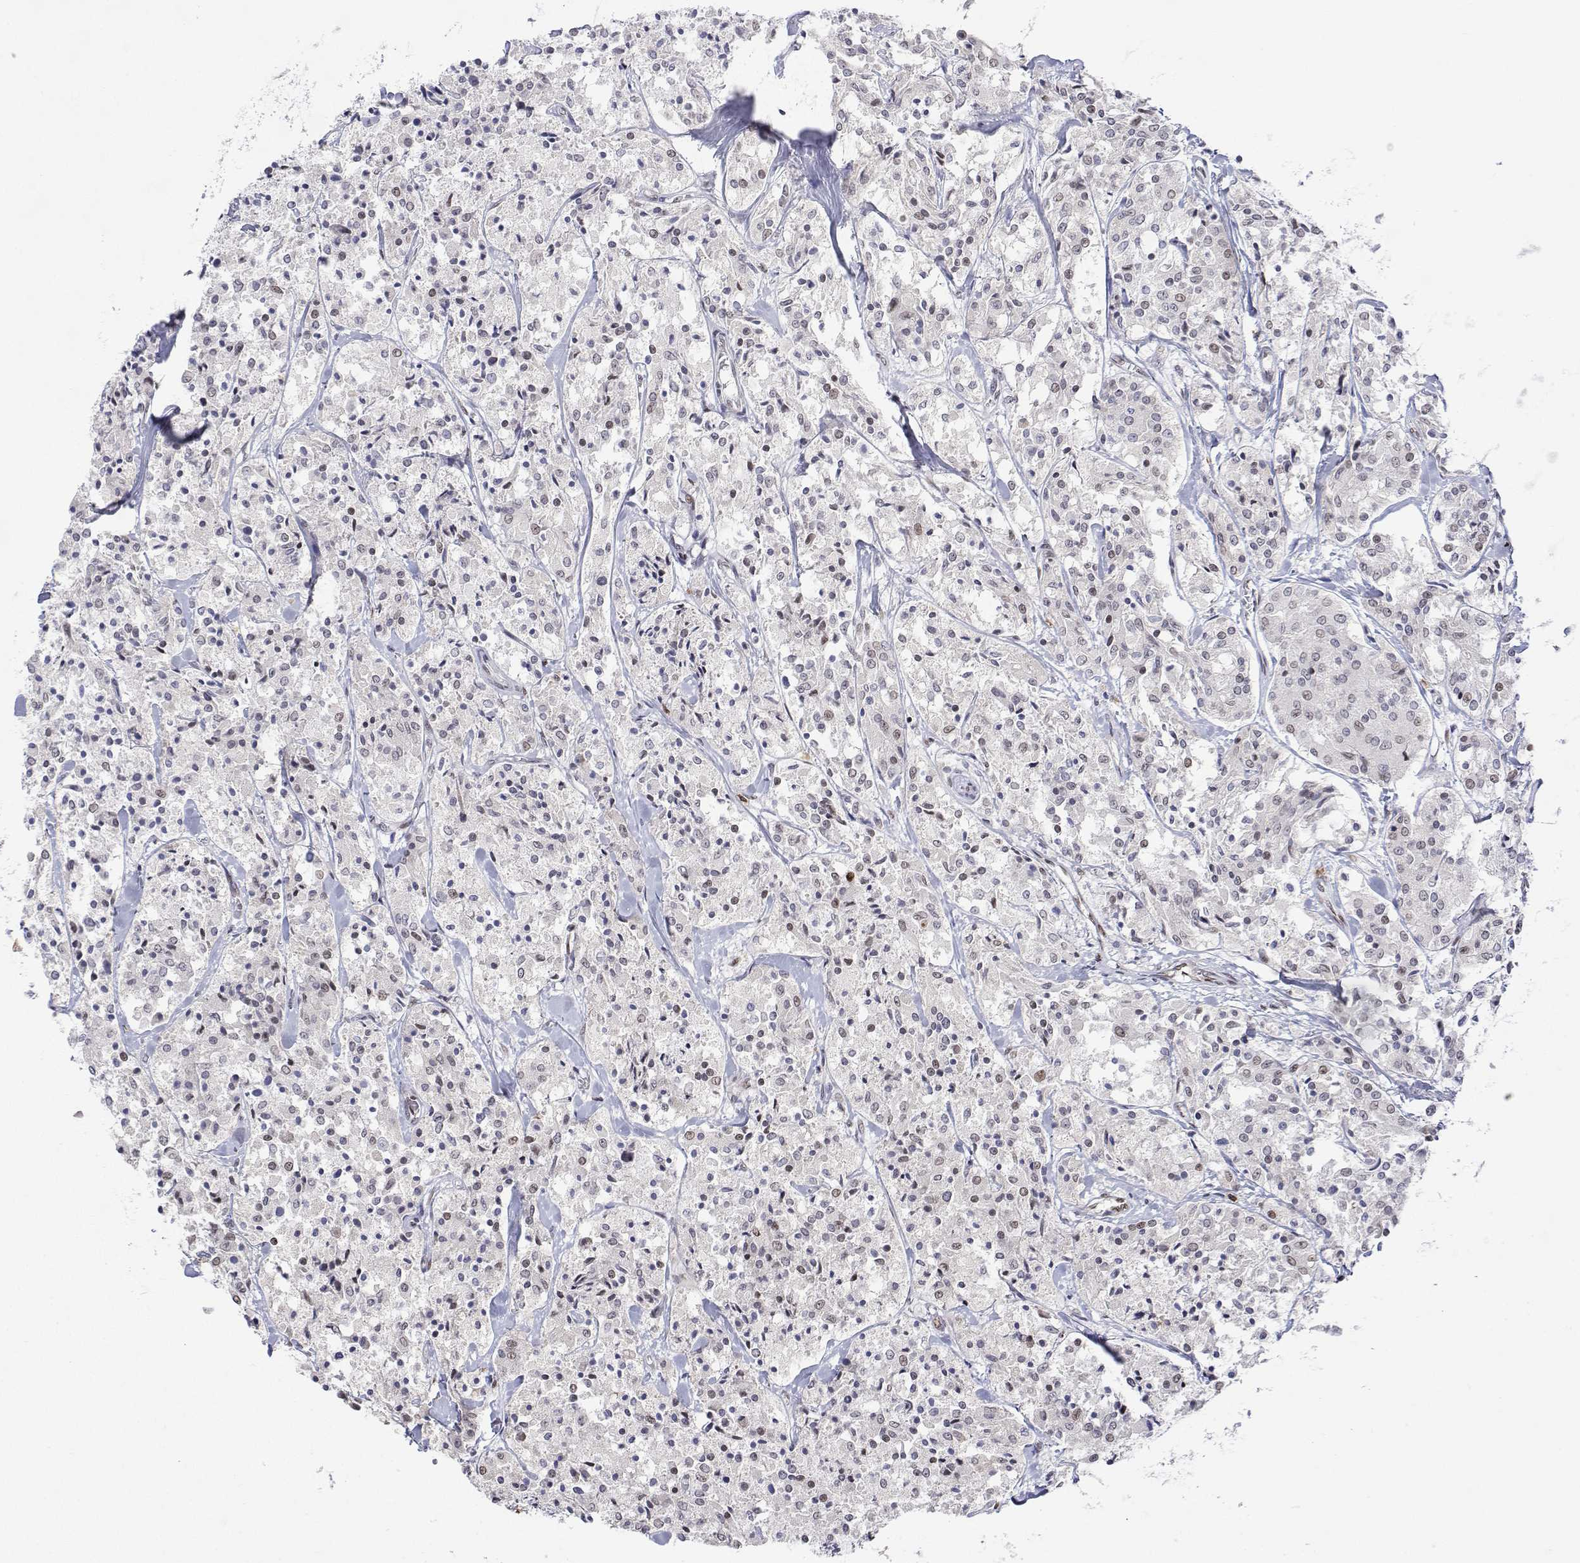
{"staining": {"intensity": "weak", "quantity": "<25%", "location": "nuclear"}, "tissue": "carcinoid", "cell_type": "Tumor cells", "image_type": "cancer", "snomed": [{"axis": "morphology", "description": "Carcinoid, malignant, NOS"}, {"axis": "topography", "description": "Lung"}], "caption": "Carcinoid (malignant) was stained to show a protein in brown. There is no significant staining in tumor cells. Nuclei are stained in blue.", "gene": "XPC", "patient": {"sex": "male", "age": 71}}